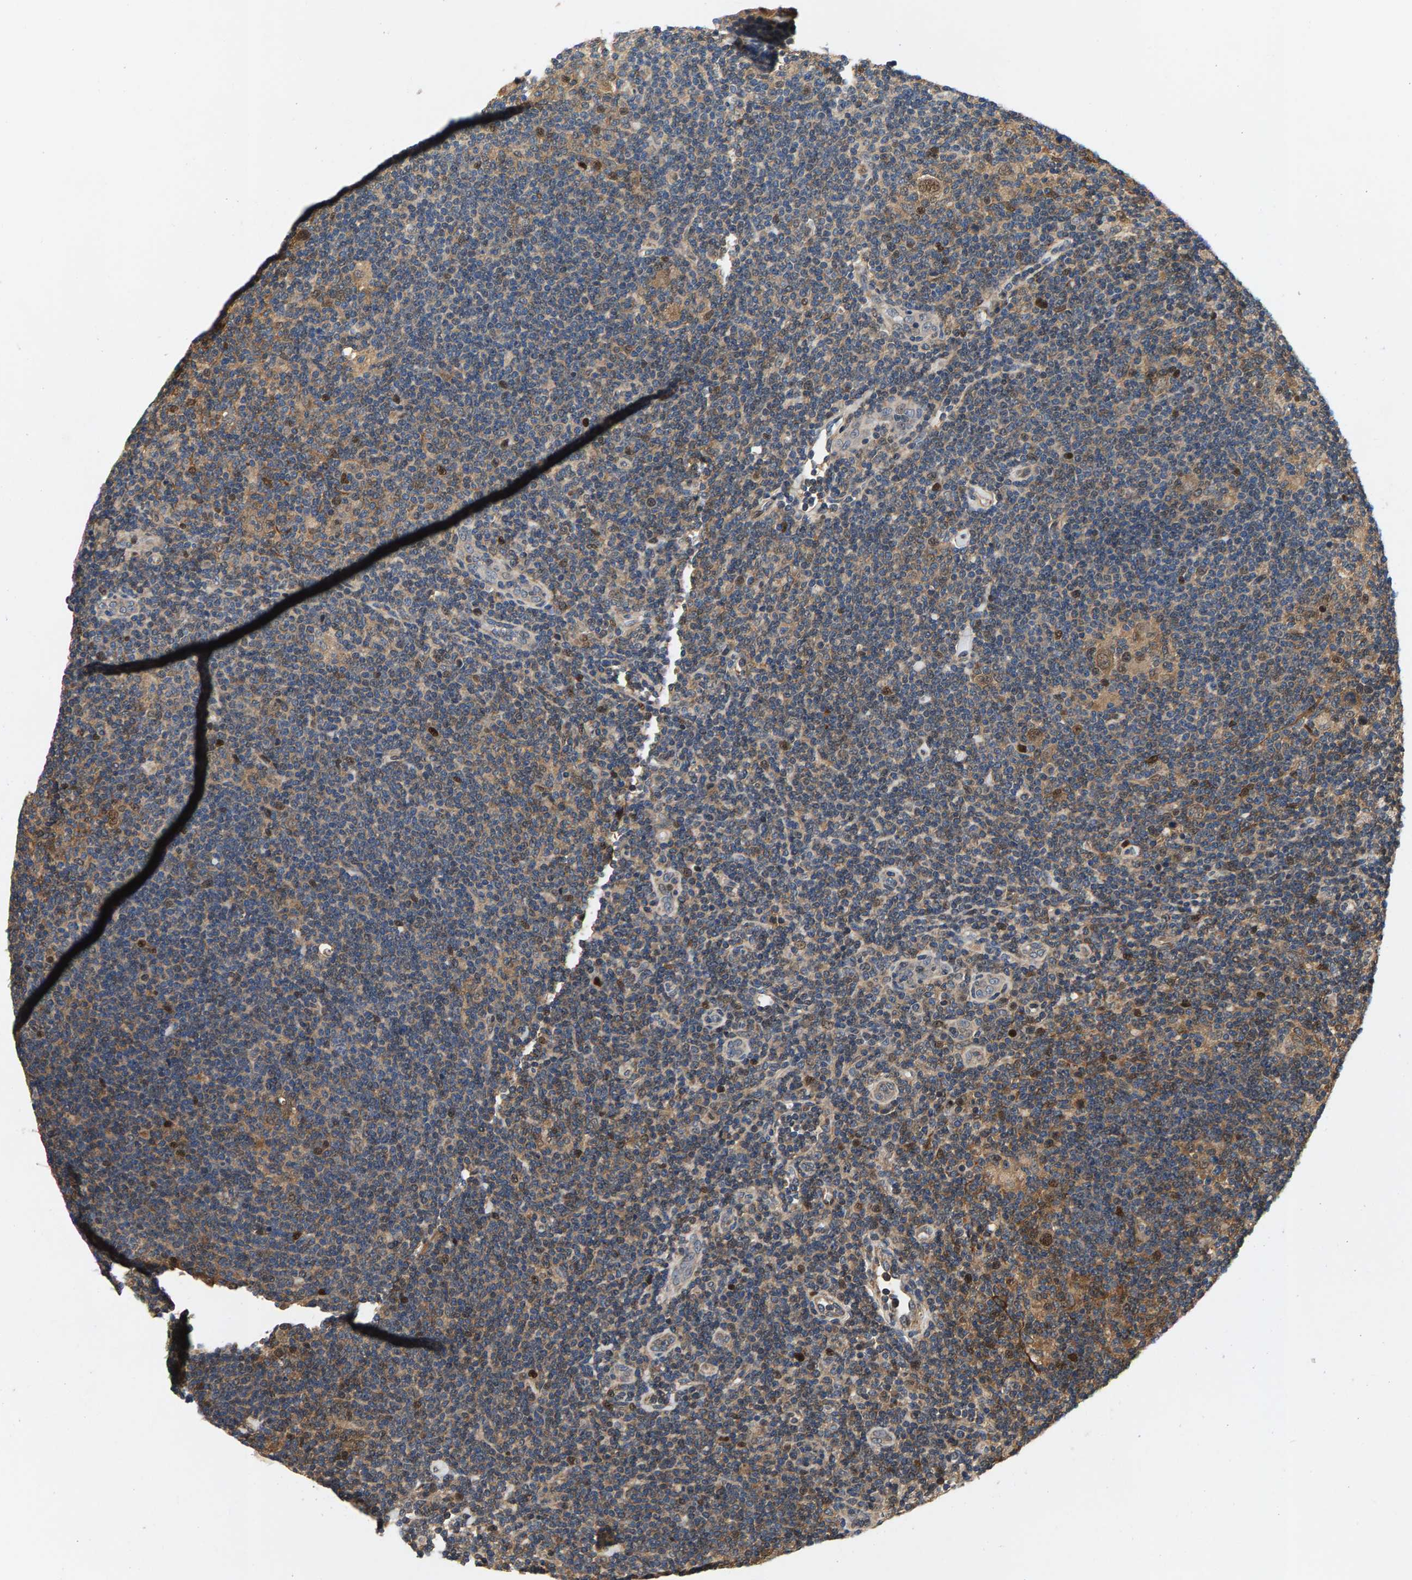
{"staining": {"intensity": "weak", "quantity": ">75%", "location": "cytoplasmic/membranous,nuclear"}, "tissue": "lymphoma", "cell_type": "Tumor cells", "image_type": "cancer", "snomed": [{"axis": "morphology", "description": "Hodgkin's disease, NOS"}, {"axis": "topography", "description": "Lymph node"}], "caption": "The image reveals a brown stain indicating the presence of a protein in the cytoplasmic/membranous and nuclear of tumor cells in lymphoma.", "gene": "FAM78A", "patient": {"sex": "female", "age": 57}}